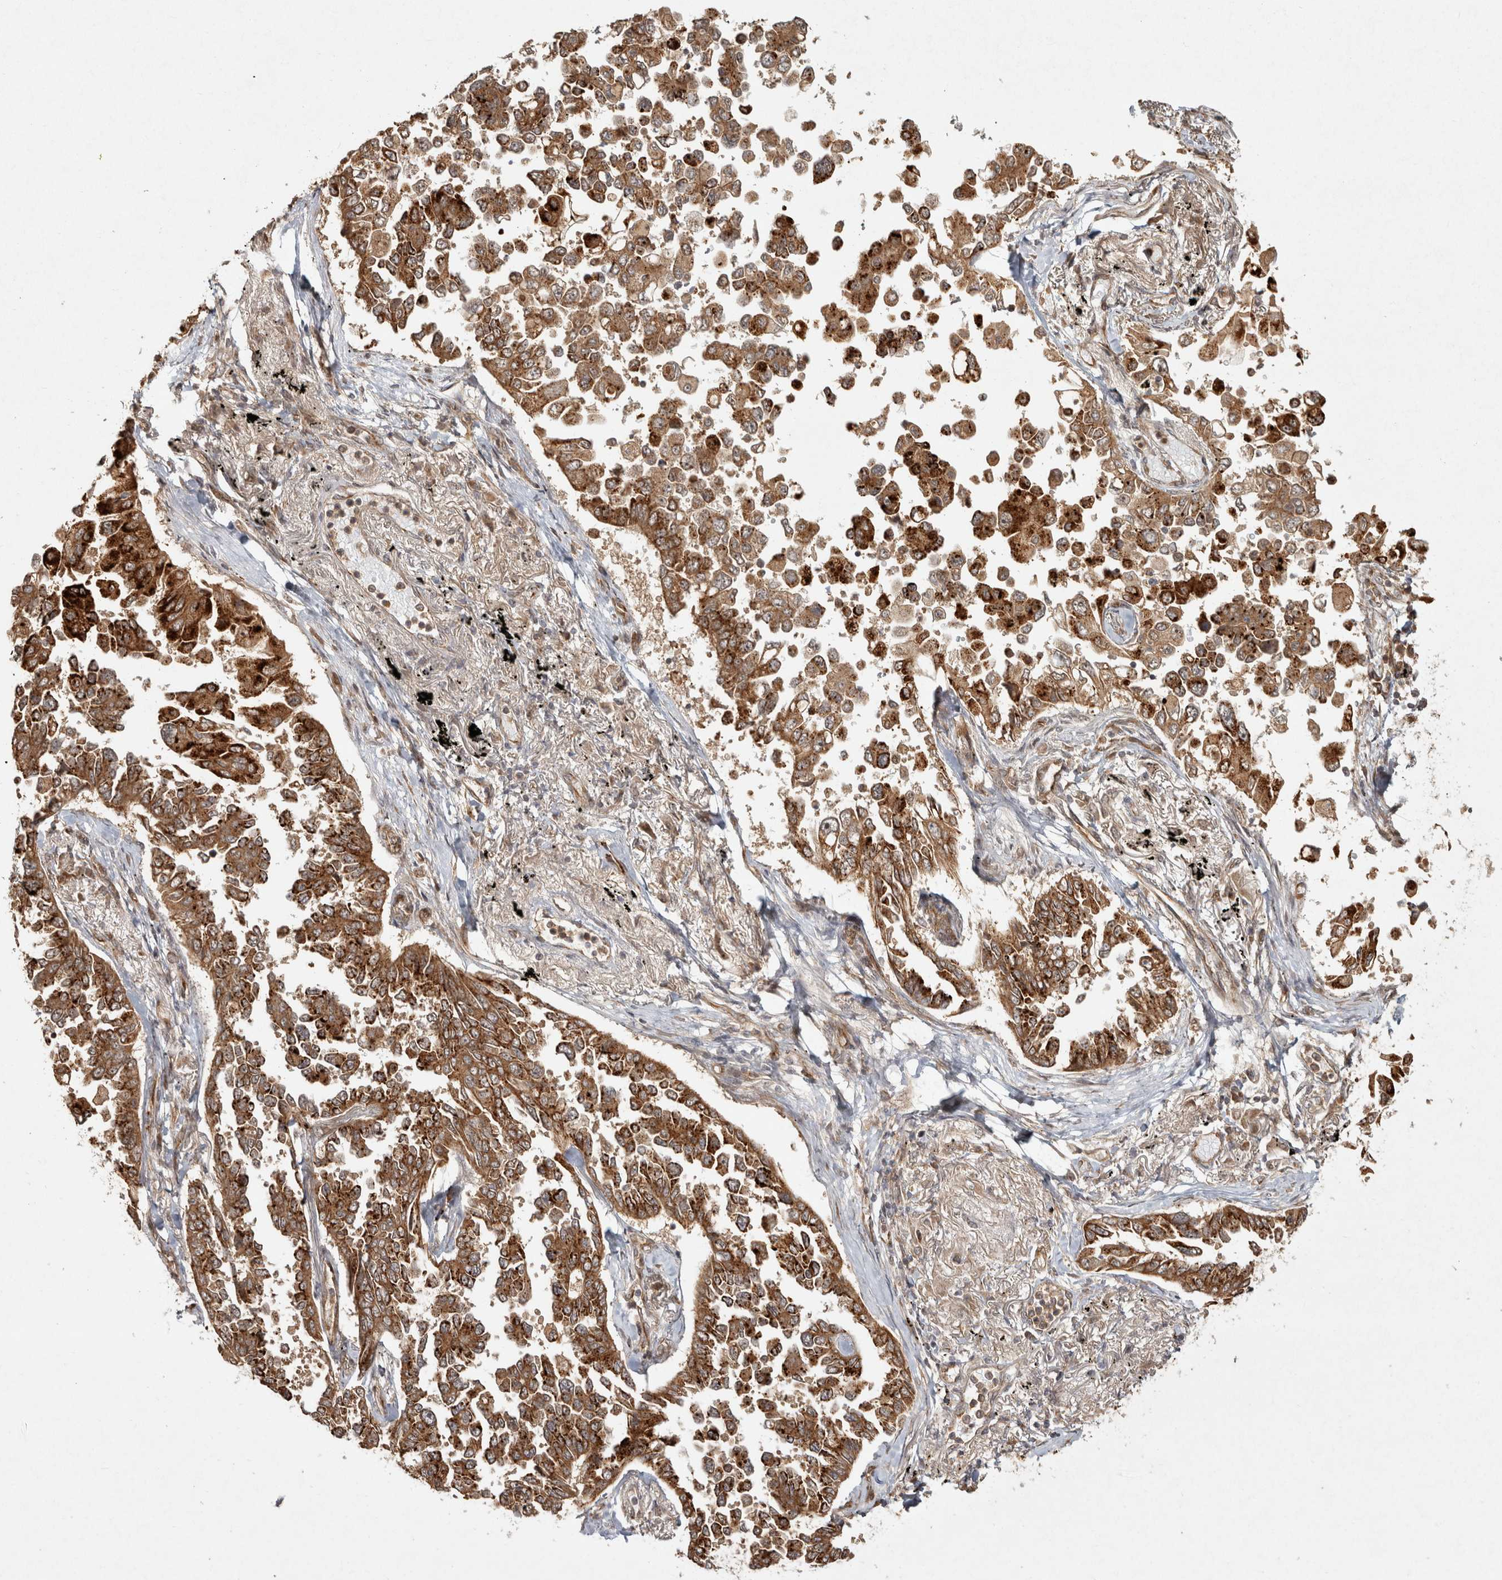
{"staining": {"intensity": "strong", "quantity": ">75%", "location": "cytoplasmic/membranous"}, "tissue": "lung cancer", "cell_type": "Tumor cells", "image_type": "cancer", "snomed": [{"axis": "morphology", "description": "Adenocarcinoma, NOS"}, {"axis": "topography", "description": "Lung"}], "caption": "Immunohistochemical staining of human lung cancer demonstrates high levels of strong cytoplasmic/membranous positivity in approximately >75% of tumor cells.", "gene": "CAMSAP2", "patient": {"sex": "female", "age": 67}}